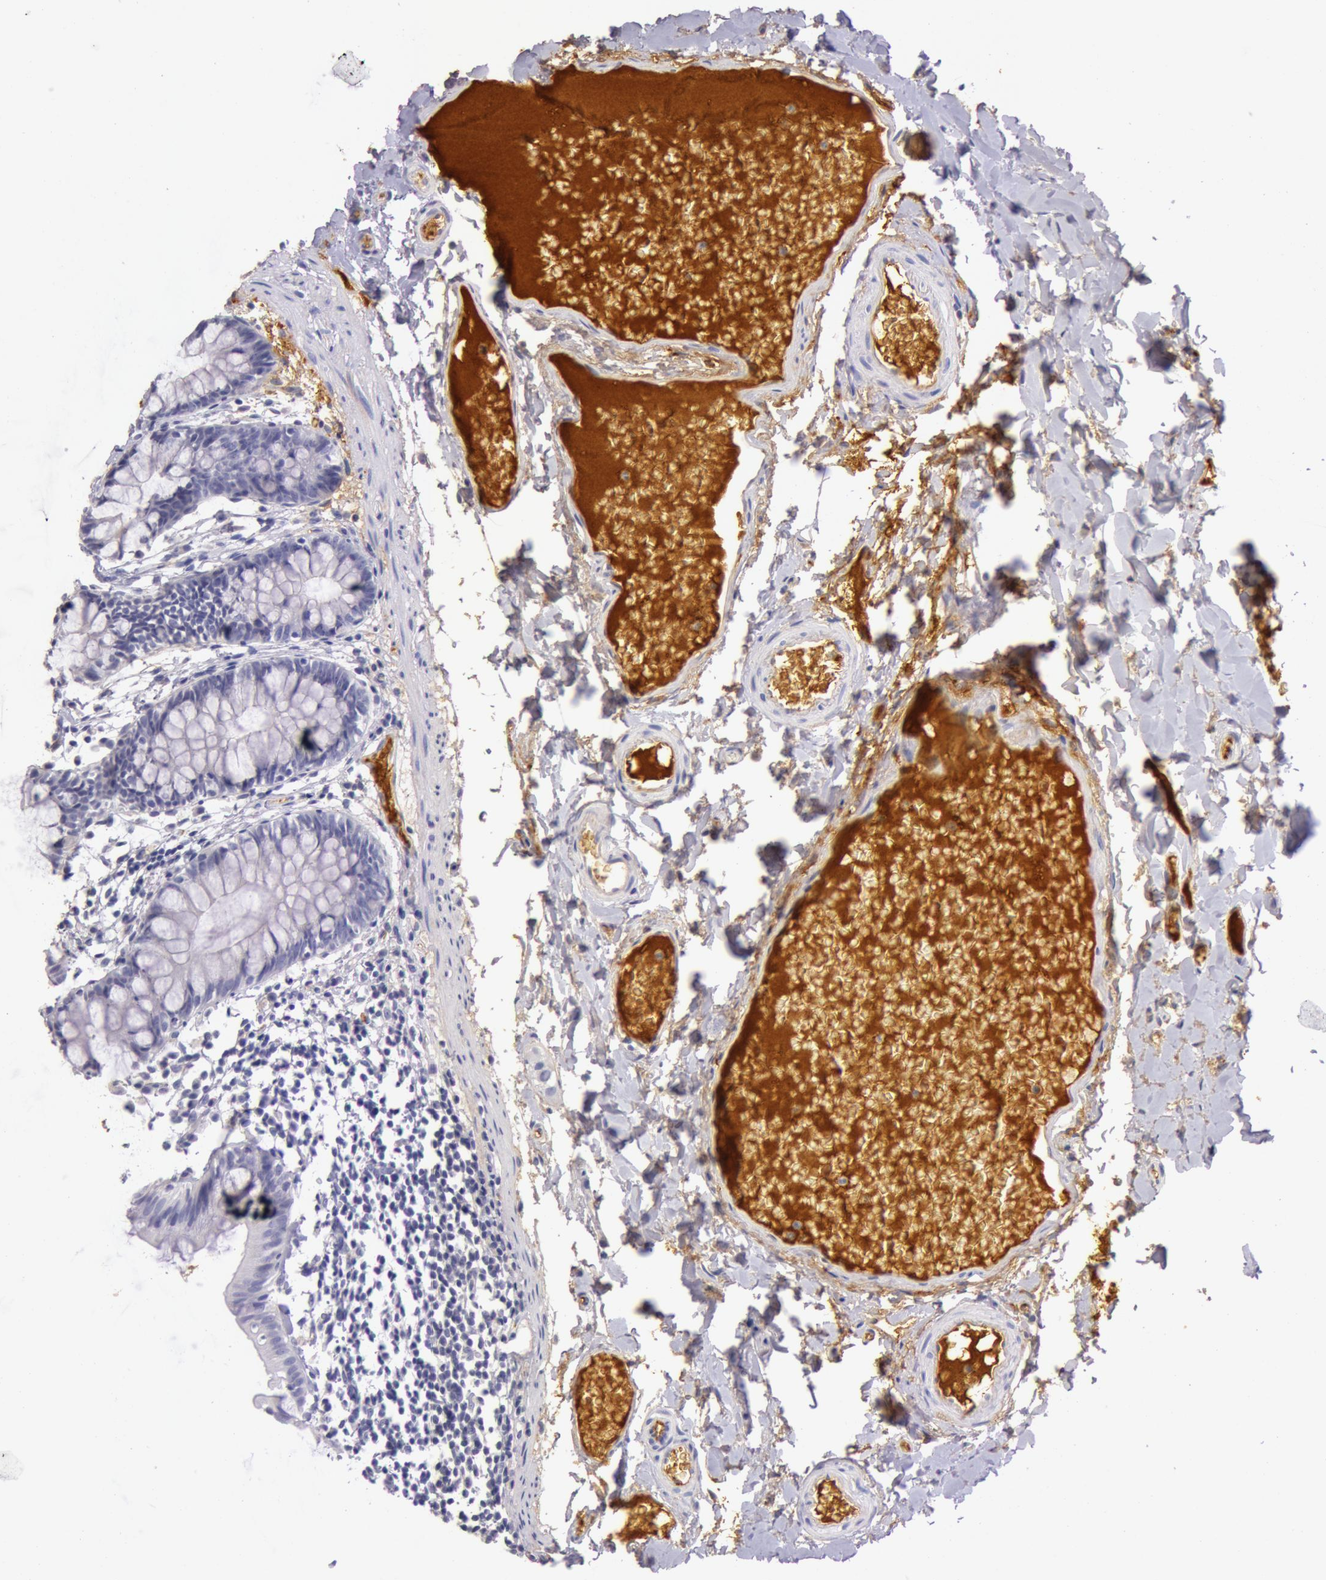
{"staining": {"intensity": "moderate", "quantity": "25%-75%", "location": "cytoplasmic/membranous"}, "tissue": "colon", "cell_type": "Endothelial cells", "image_type": "normal", "snomed": [{"axis": "morphology", "description": "Normal tissue, NOS"}, {"axis": "topography", "description": "Smooth muscle"}, {"axis": "topography", "description": "Colon"}], "caption": "A brown stain labels moderate cytoplasmic/membranous positivity of a protein in endothelial cells of benign colon. Ihc stains the protein of interest in brown and the nuclei are stained blue.", "gene": "C4BPA", "patient": {"sex": "male", "age": 67}}